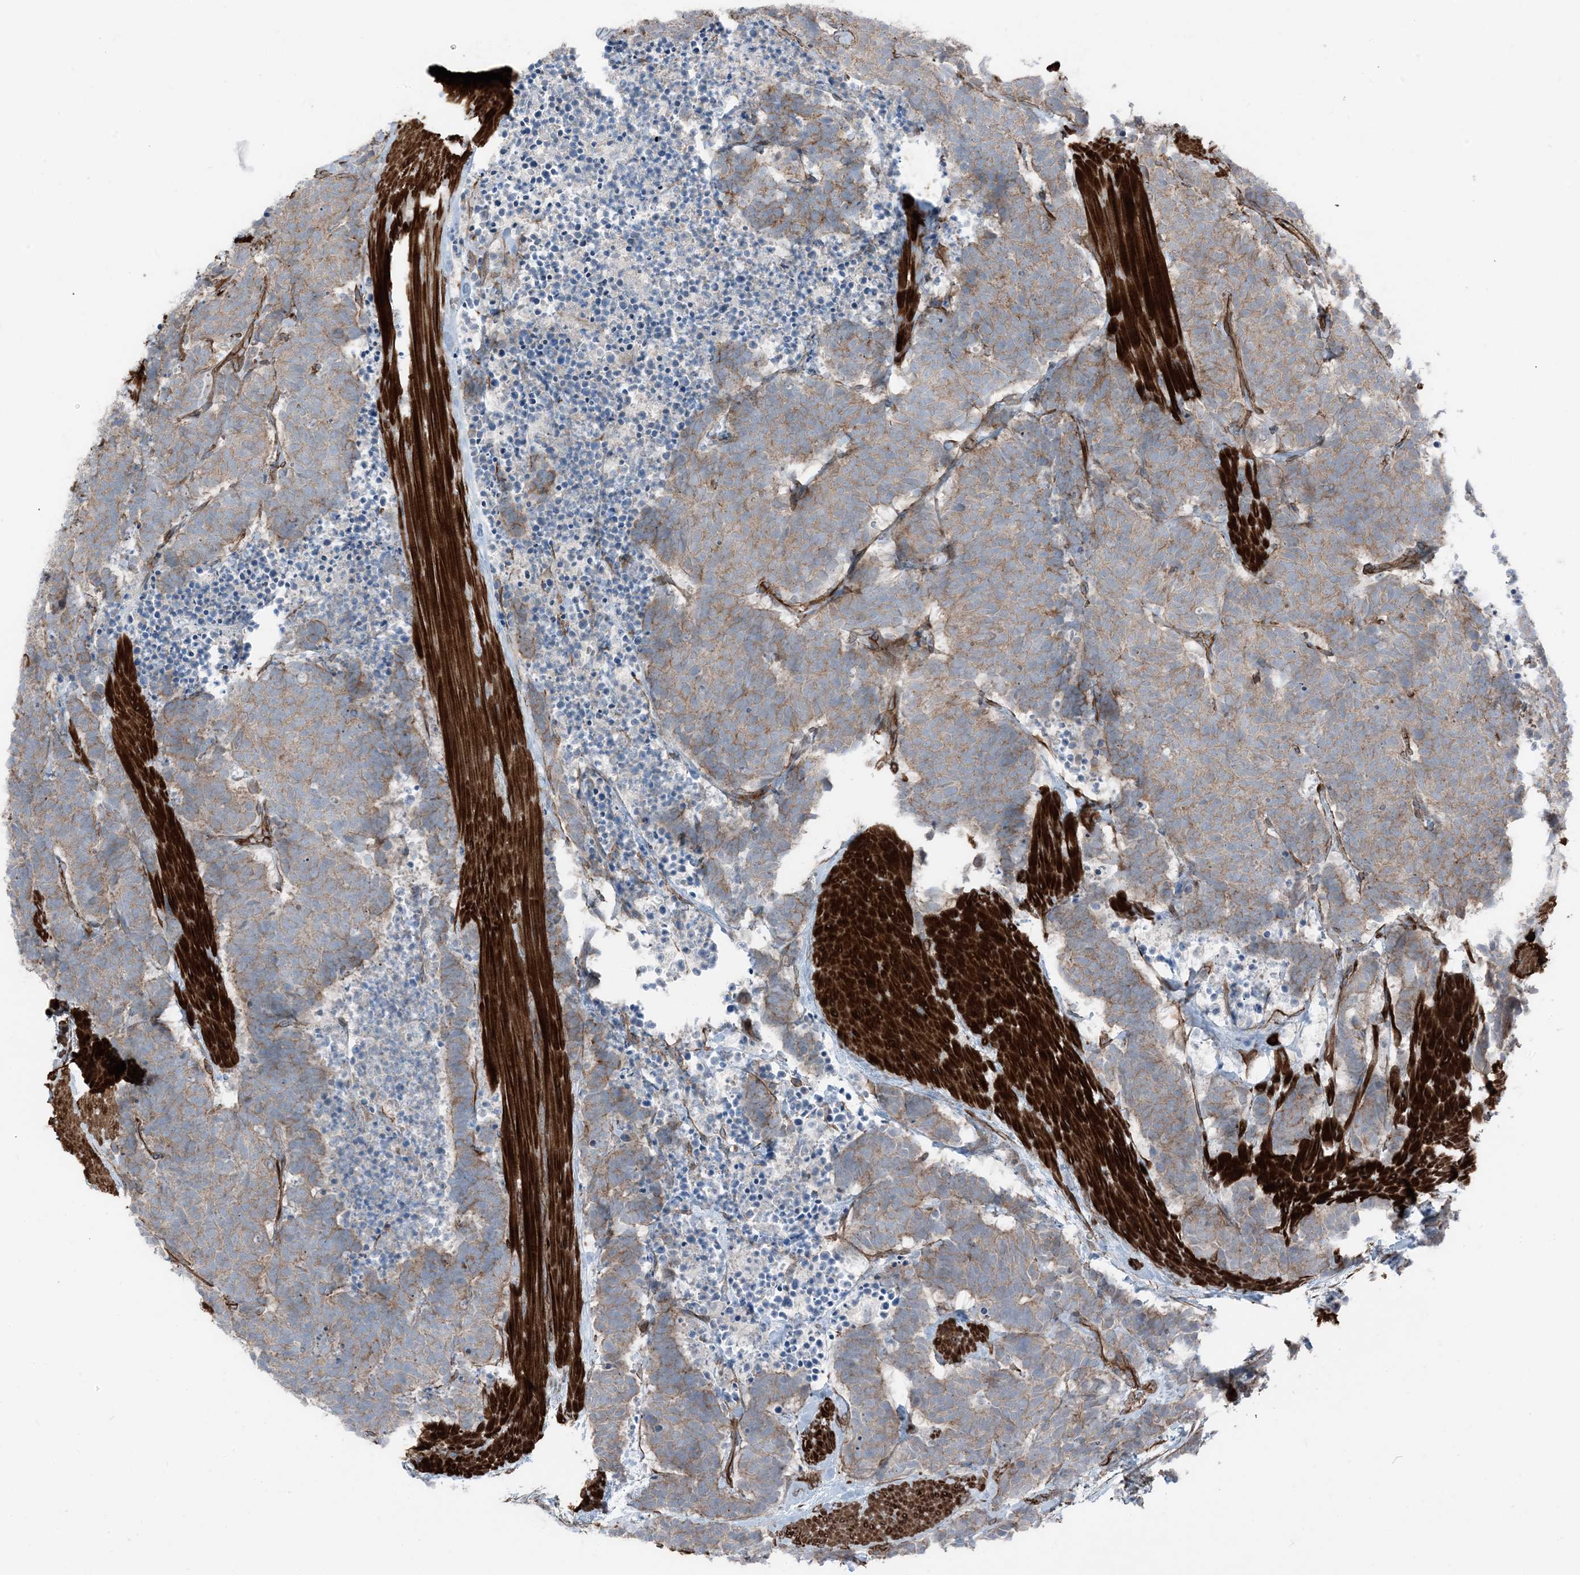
{"staining": {"intensity": "weak", "quantity": "25%-75%", "location": "cytoplasmic/membranous"}, "tissue": "carcinoid", "cell_type": "Tumor cells", "image_type": "cancer", "snomed": [{"axis": "morphology", "description": "Carcinoma, NOS"}, {"axis": "morphology", "description": "Carcinoid, malignant, NOS"}, {"axis": "topography", "description": "Urinary bladder"}], "caption": "A micrograph showing weak cytoplasmic/membranous staining in approximately 25%-75% of tumor cells in malignant carcinoid, as visualized by brown immunohistochemical staining.", "gene": "ZFP90", "patient": {"sex": "male", "age": 57}}